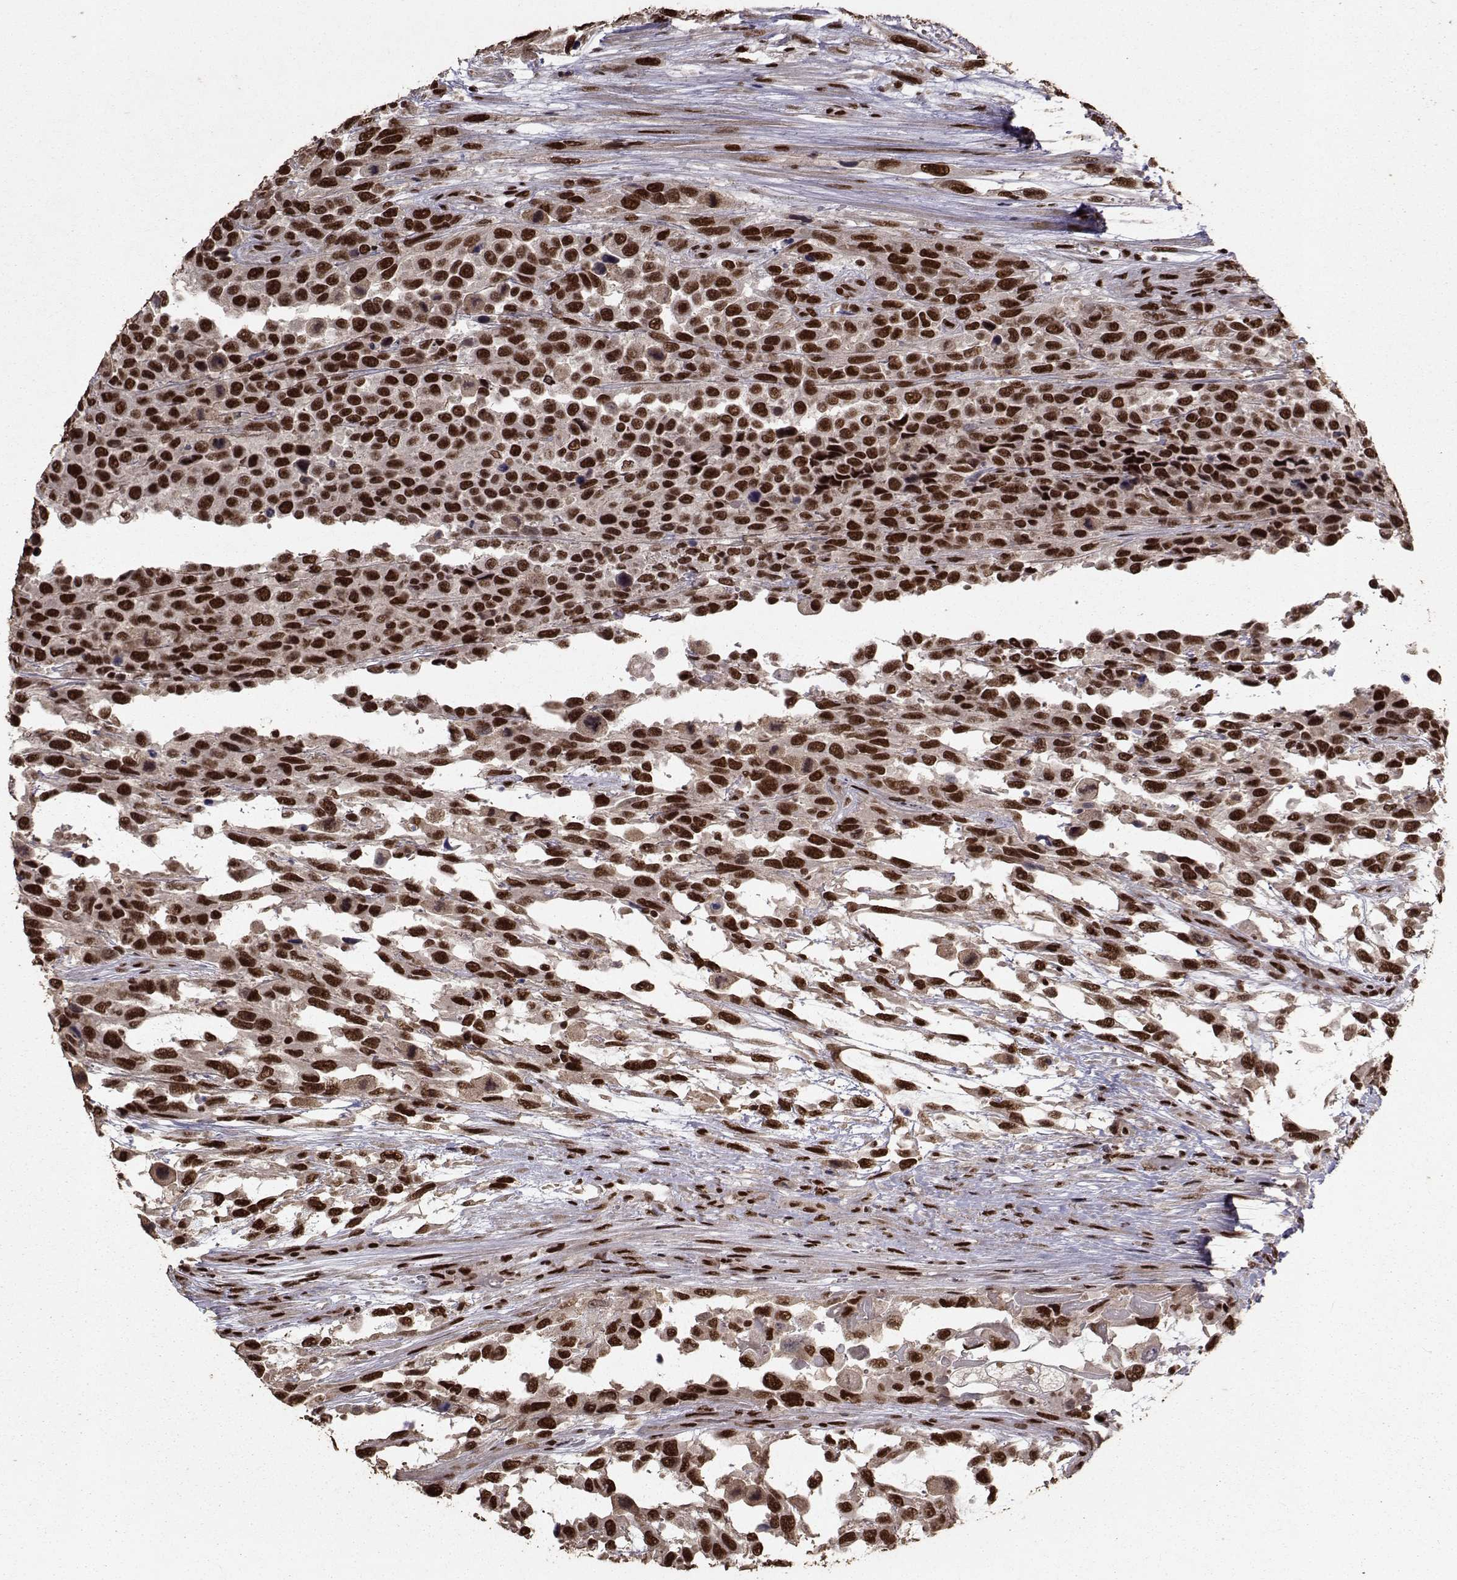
{"staining": {"intensity": "strong", "quantity": ">75%", "location": "nuclear"}, "tissue": "urothelial cancer", "cell_type": "Tumor cells", "image_type": "cancer", "snomed": [{"axis": "morphology", "description": "Urothelial carcinoma, High grade"}, {"axis": "topography", "description": "Urinary bladder"}], "caption": "Immunohistochemistry image of neoplastic tissue: human high-grade urothelial carcinoma stained using immunohistochemistry (IHC) reveals high levels of strong protein expression localized specifically in the nuclear of tumor cells, appearing as a nuclear brown color.", "gene": "SF1", "patient": {"sex": "female", "age": 70}}